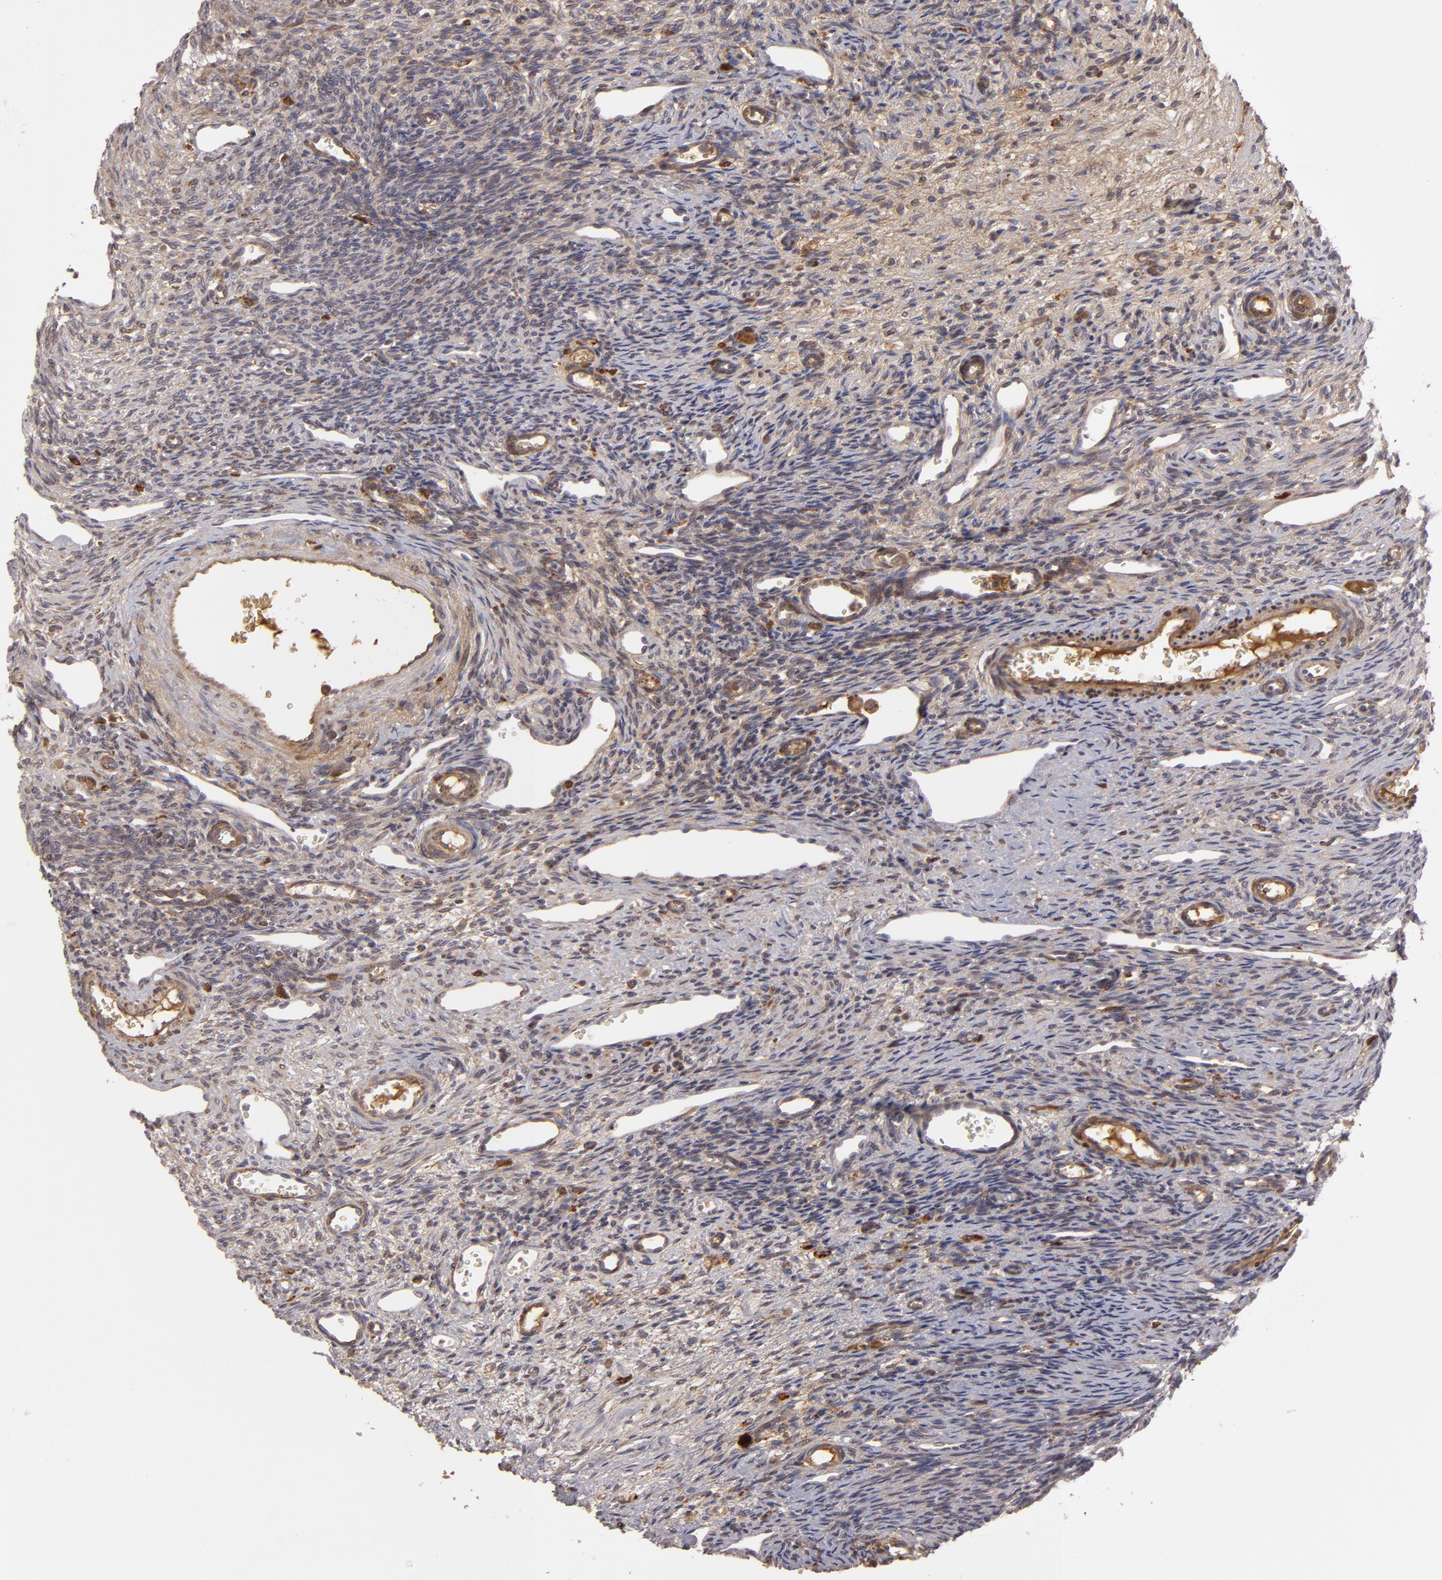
{"staining": {"intensity": "strong", "quantity": ">75%", "location": "cytoplasmic/membranous"}, "tissue": "ovary", "cell_type": "Follicle cells", "image_type": "normal", "snomed": [{"axis": "morphology", "description": "Normal tissue, NOS"}, {"axis": "topography", "description": "Ovary"}], "caption": "This image displays immunohistochemistry staining of benign ovary, with high strong cytoplasmic/membranous positivity in about >75% of follicle cells.", "gene": "CFB", "patient": {"sex": "female", "age": 33}}